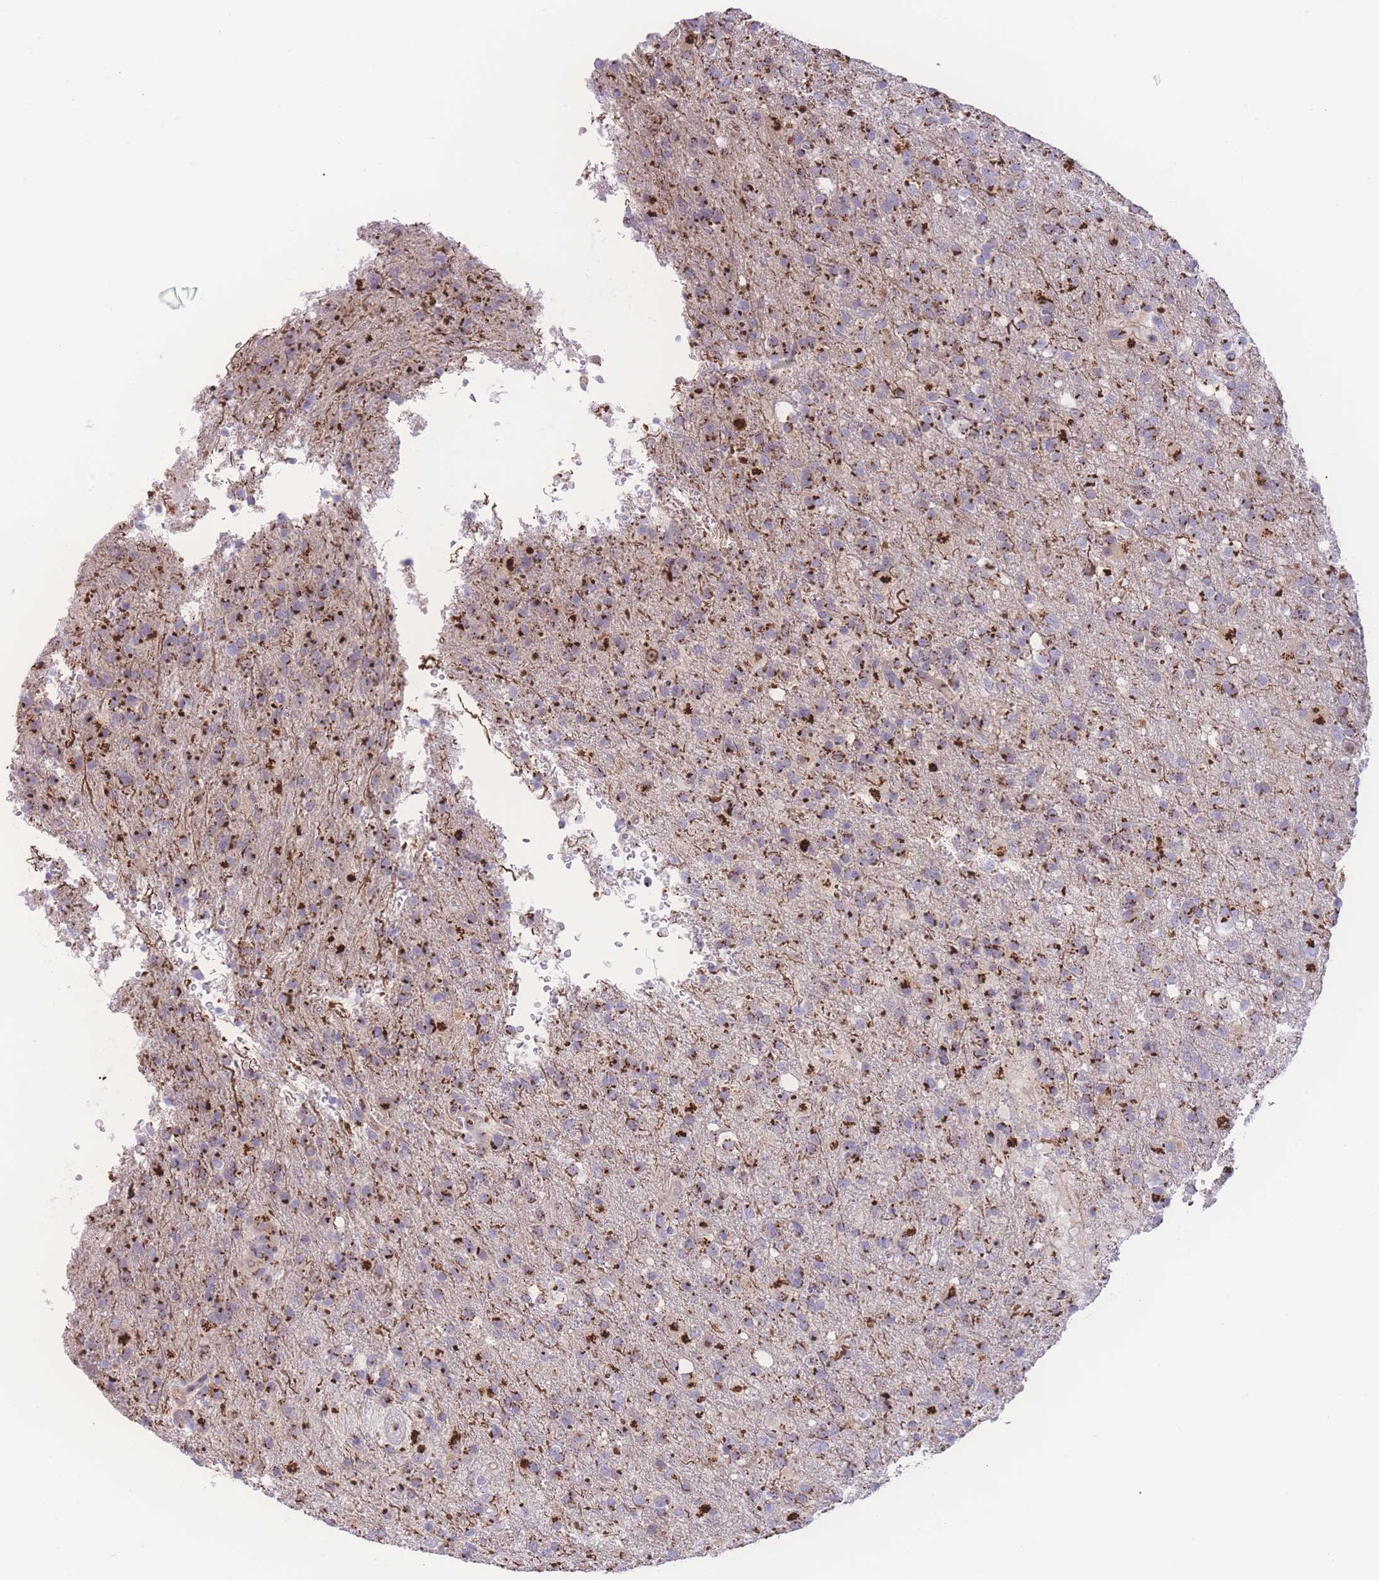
{"staining": {"intensity": "strong", "quantity": ">75%", "location": "cytoplasmic/membranous"}, "tissue": "glioma", "cell_type": "Tumor cells", "image_type": "cancer", "snomed": [{"axis": "morphology", "description": "Glioma, malignant, High grade"}, {"axis": "topography", "description": "Brain"}], "caption": "High-grade glioma (malignant) stained with a brown dye shows strong cytoplasmic/membranous positive expression in approximately >75% of tumor cells.", "gene": "GOLM2", "patient": {"sex": "female", "age": 74}}